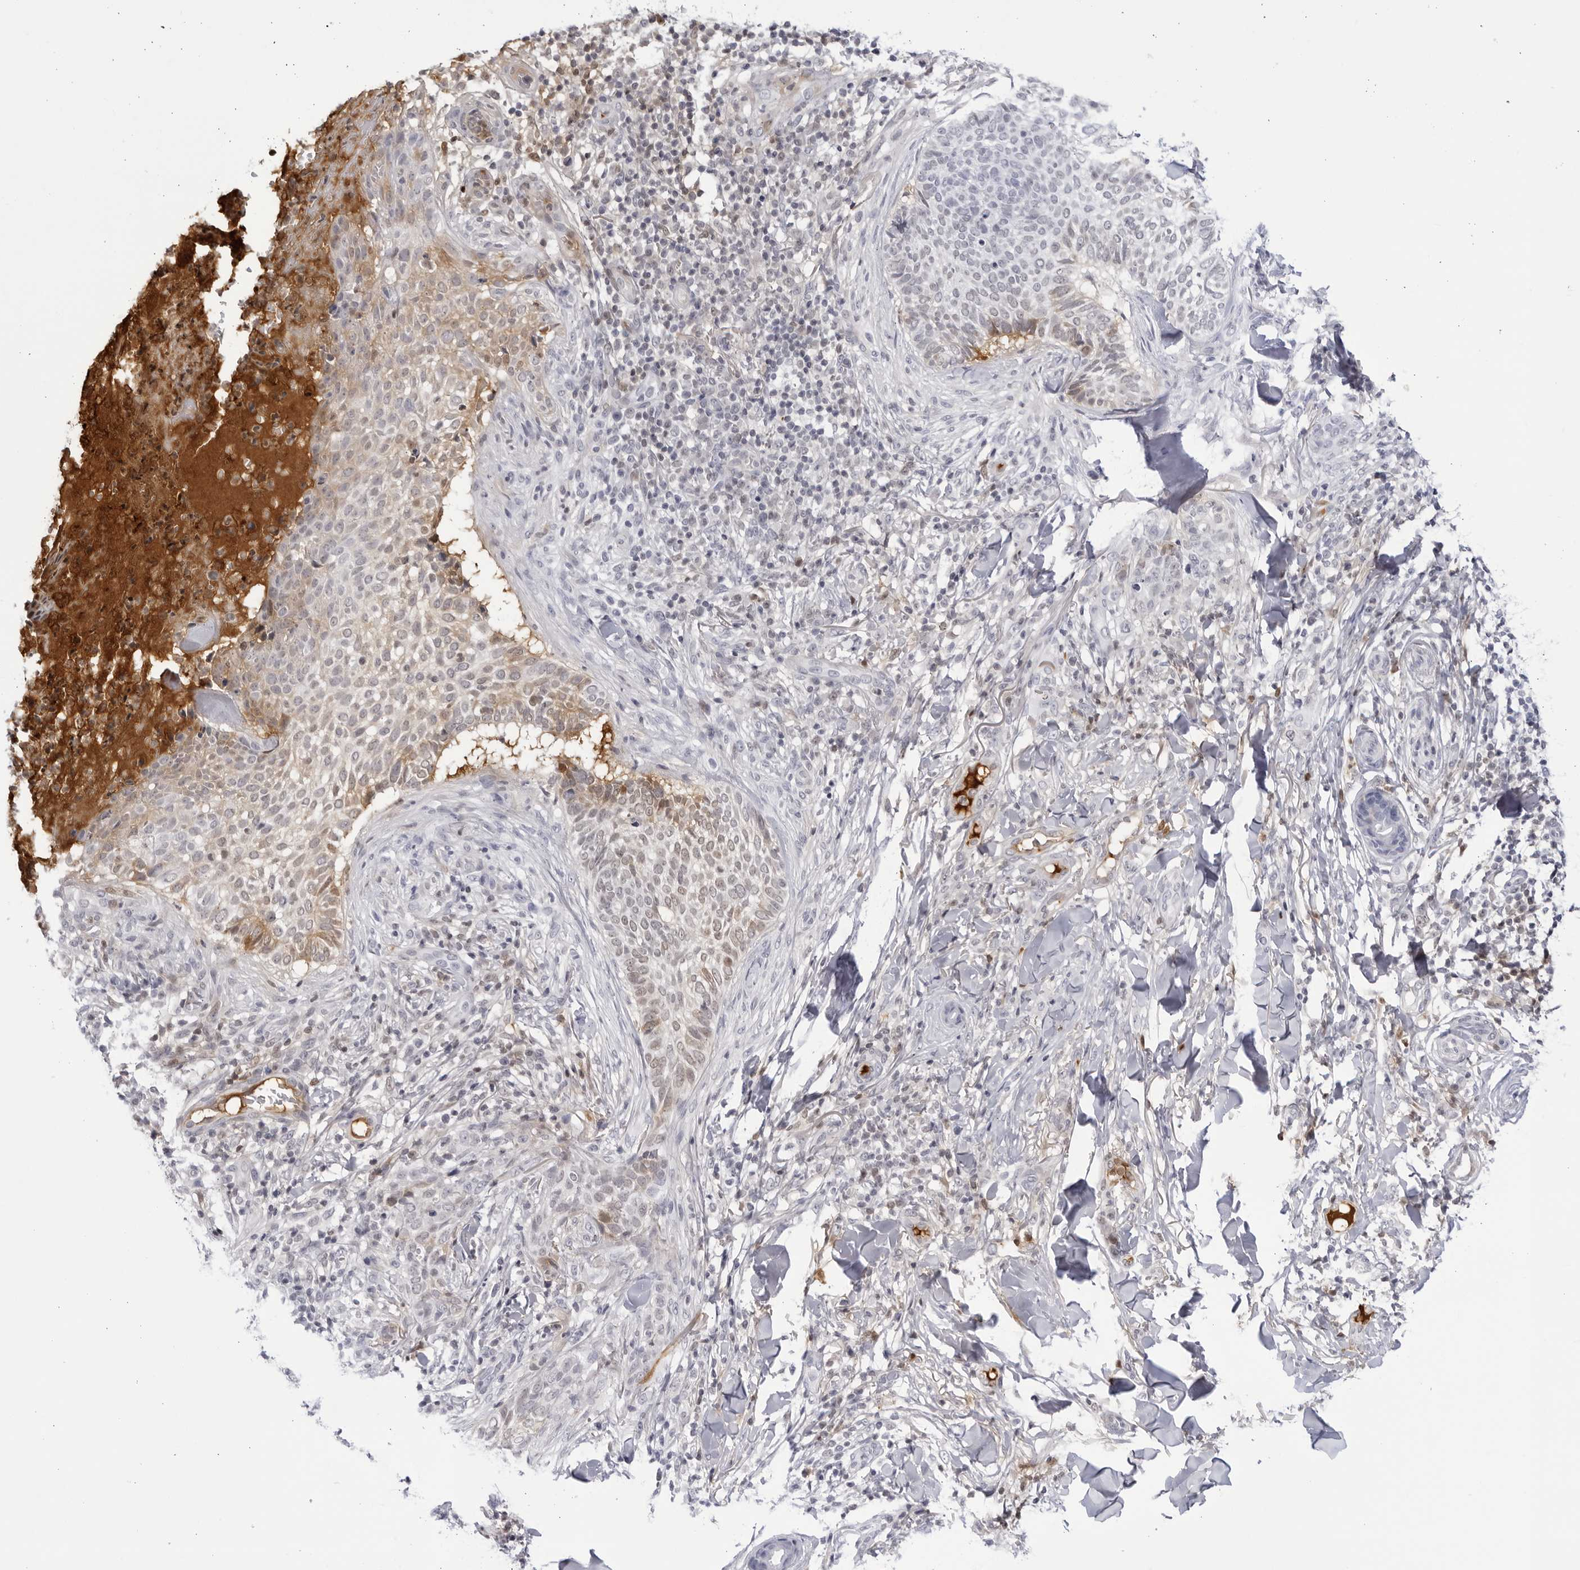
{"staining": {"intensity": "weak", "quantity": "<25%", "location": "cytoplasmic/membranous,nuclear"}, "tissue": "skin cancer", "cell_type": "Tumor cells", "image_type": "cancer", "snomed": [{"axis": "morphology", "description": "Normal tissue, NOS"}, {"axis": "morphology", "description": "Basal cell carcinoma"}, {"axis": "topography", "description": "Skin"}], "caption": "Basal cell carcinoma (skin) was stained to show a protein in brown. There is no significant staining in tumor cells. Nuclei are stained in blue.", "gene": "CNBD1", "patient": {"sex": "male", "age": 67}}